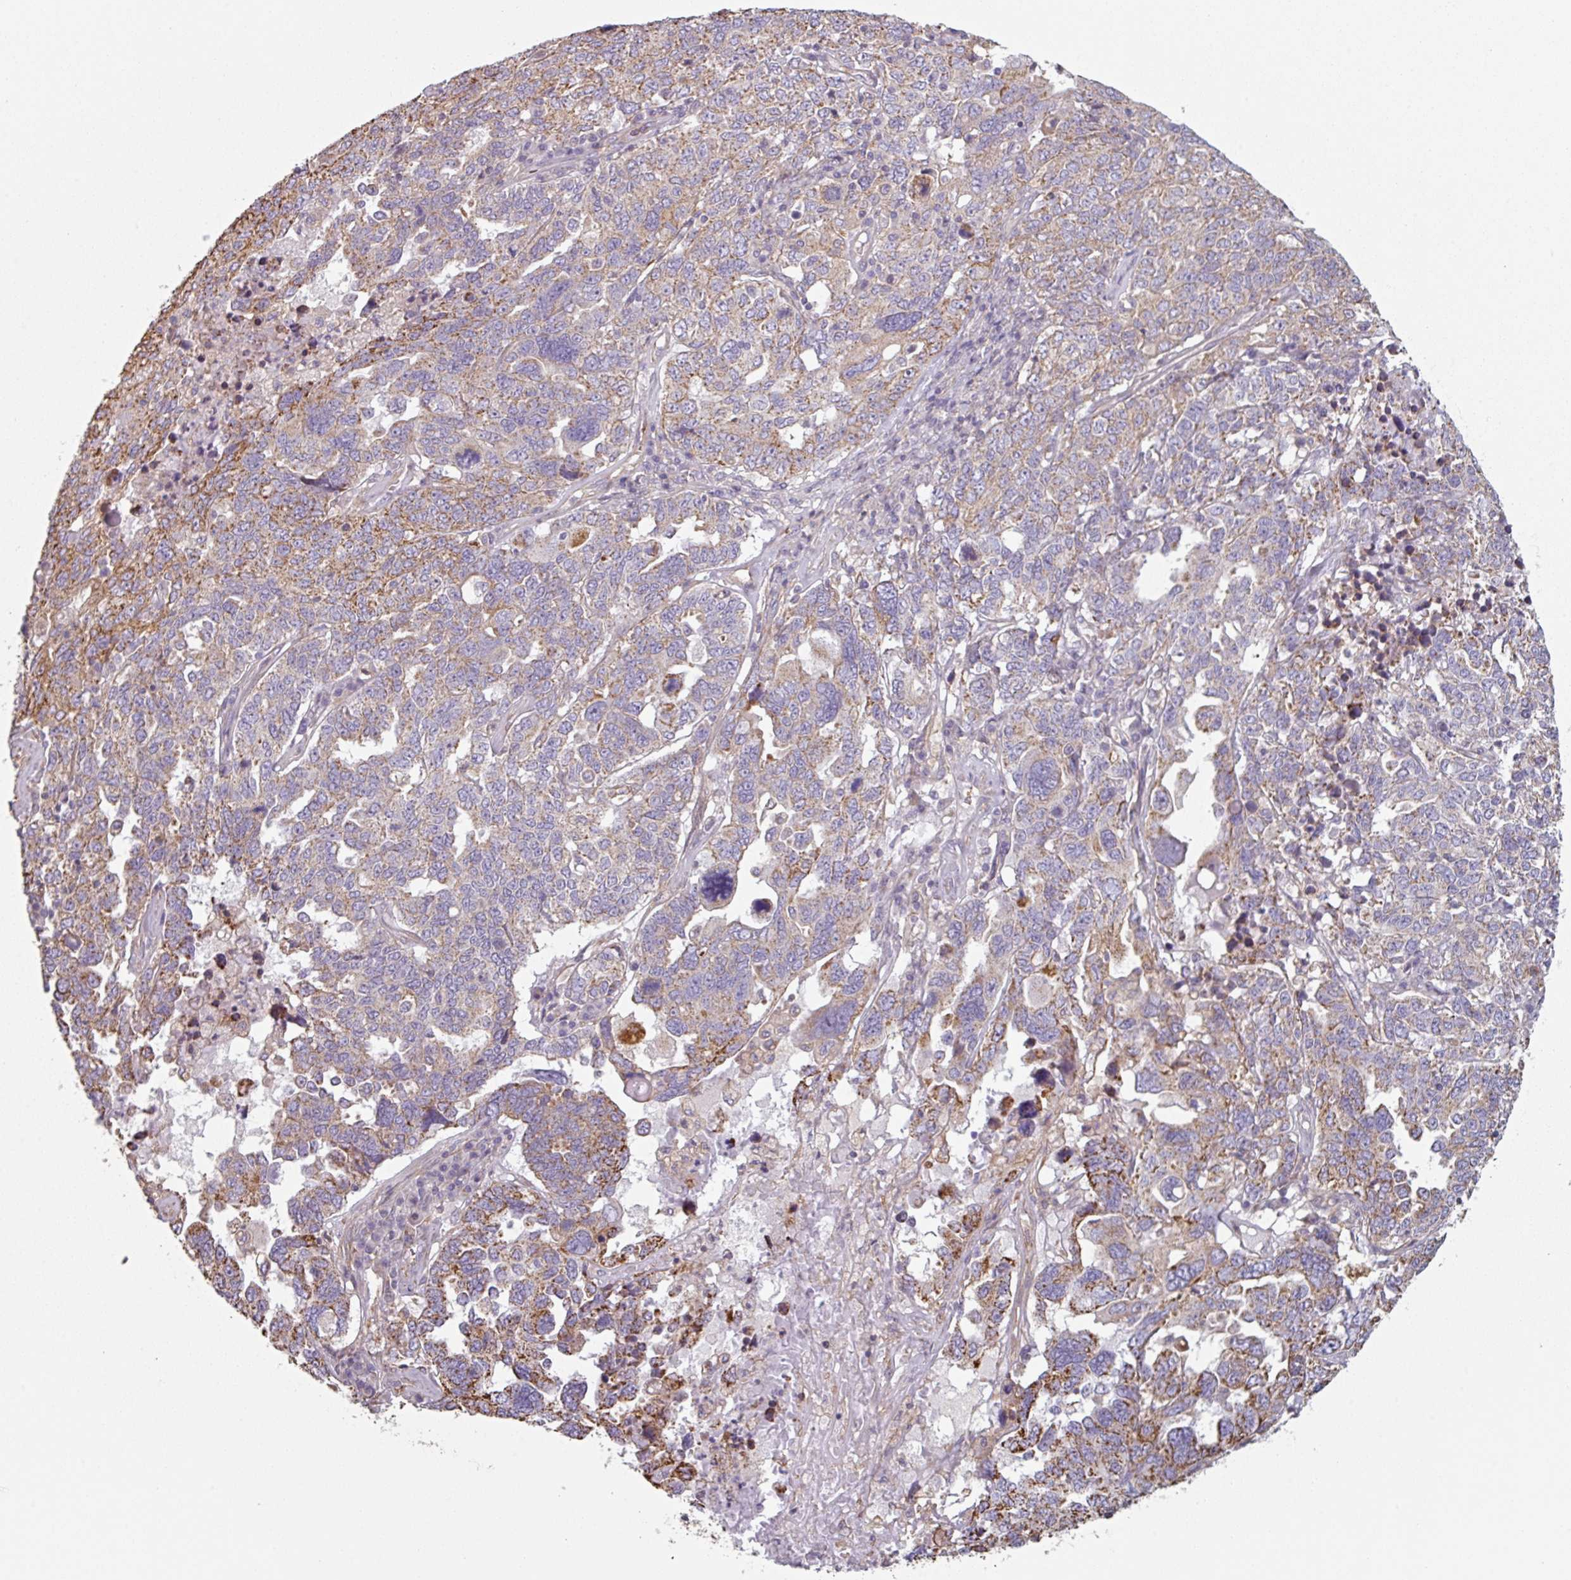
{"staining": {"intensity": "moderate", "quantity": "25%-75%", "location": "cytoplasmic/membranous"}, "tissue": "ovarian cancer", "cell_type": "Tumor cells", "image_type": "cancer", "snomed": [{"axis": "morphology", "description": "Carcinoma, endometroid"}, {"axis": "topography", "description": "Ovary"}], "caption": "Immunohistochemical staining of human ovarian endometroid carcinoma shows medium levels of moderate cytoplasmic/membranous protein staining in about 25%-75% of tumor cells.", "gene": "GSTA4", "patient": {"sex": "female", "age": 62}}